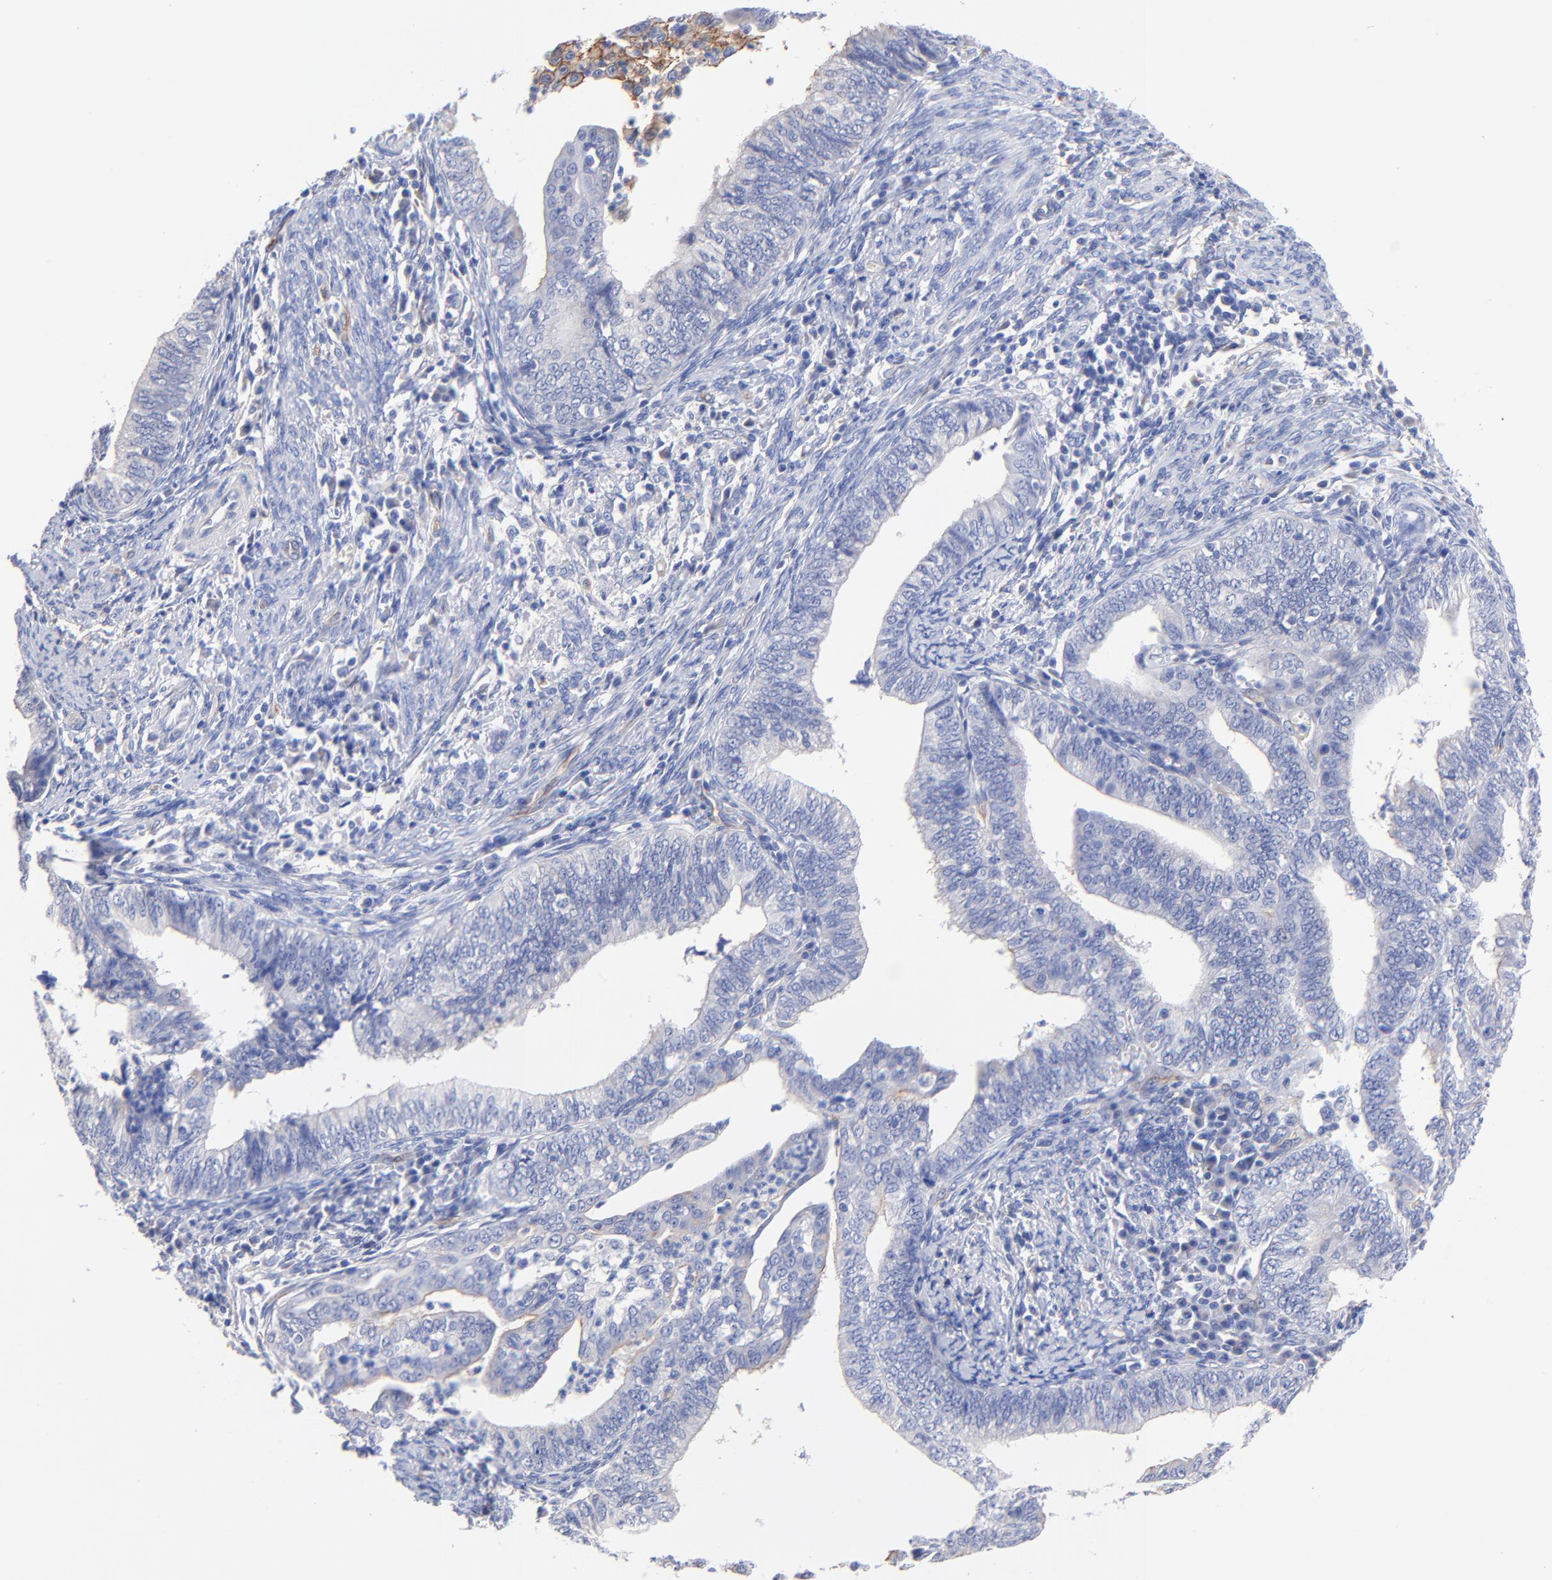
{"staining": {"intensity": "negative", "quantity": "none", "location": "none"}, "tissue": "endometrial cancer", "cell_type": "Tumor cells", "image_type": "cancer", "snomed": [{"axis": "morphology", "description": "Adenocarcinoma, NOS"}, {"axis": "topography", "description": "Endometrium"}], "caption": "High magnification brightfield microscopy of endometrial cancer stained with DAB (brown) and counterstained with hematoxylin (blue): tumor cells show no significant positivity. (DAB (3,3'-diaminobenzidine) immunohistochemistry (IHC) visualized using brightfield microscopy, high magnification).", "gene": "SLC44A2", "patient": {"sex": "female", "age": 66}}